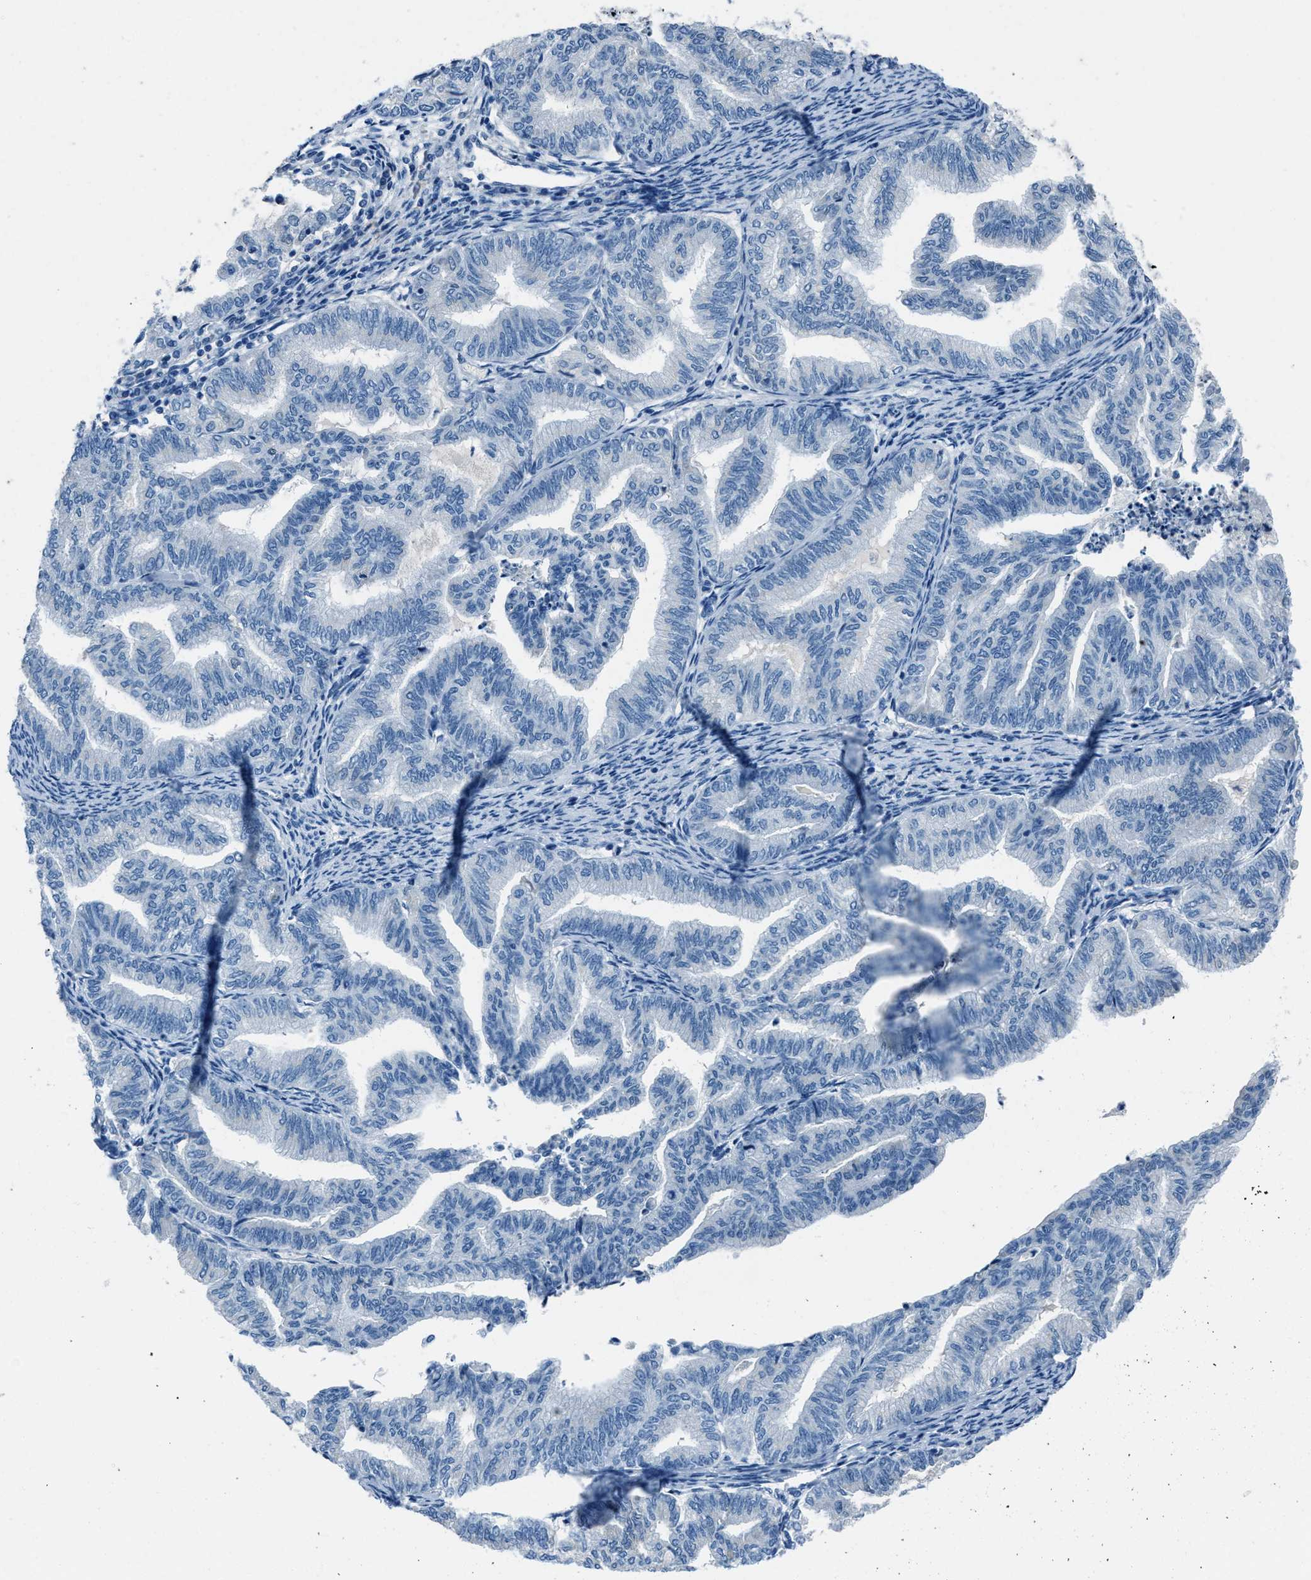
{"staining": {"intensity": "negative", "quantity": "none", "location": "none"}, "tissue": "endometrial cancer", "cell_type": "Tumor cells", "image_type": "cancer", "snomed": [{"axis": "morphology", "description": "Adenocarcinoma, NOS"}, {"axis": "topography", "description": "Endometrium"}], "caption": "This is an immunohistochemistry (IHC) histopathology image of human endometrial cancer (adenocarcinoma). There is no expression in tumor cells.", "gene": "AMACR", "patient": {"sex": "female", "age": 79}}